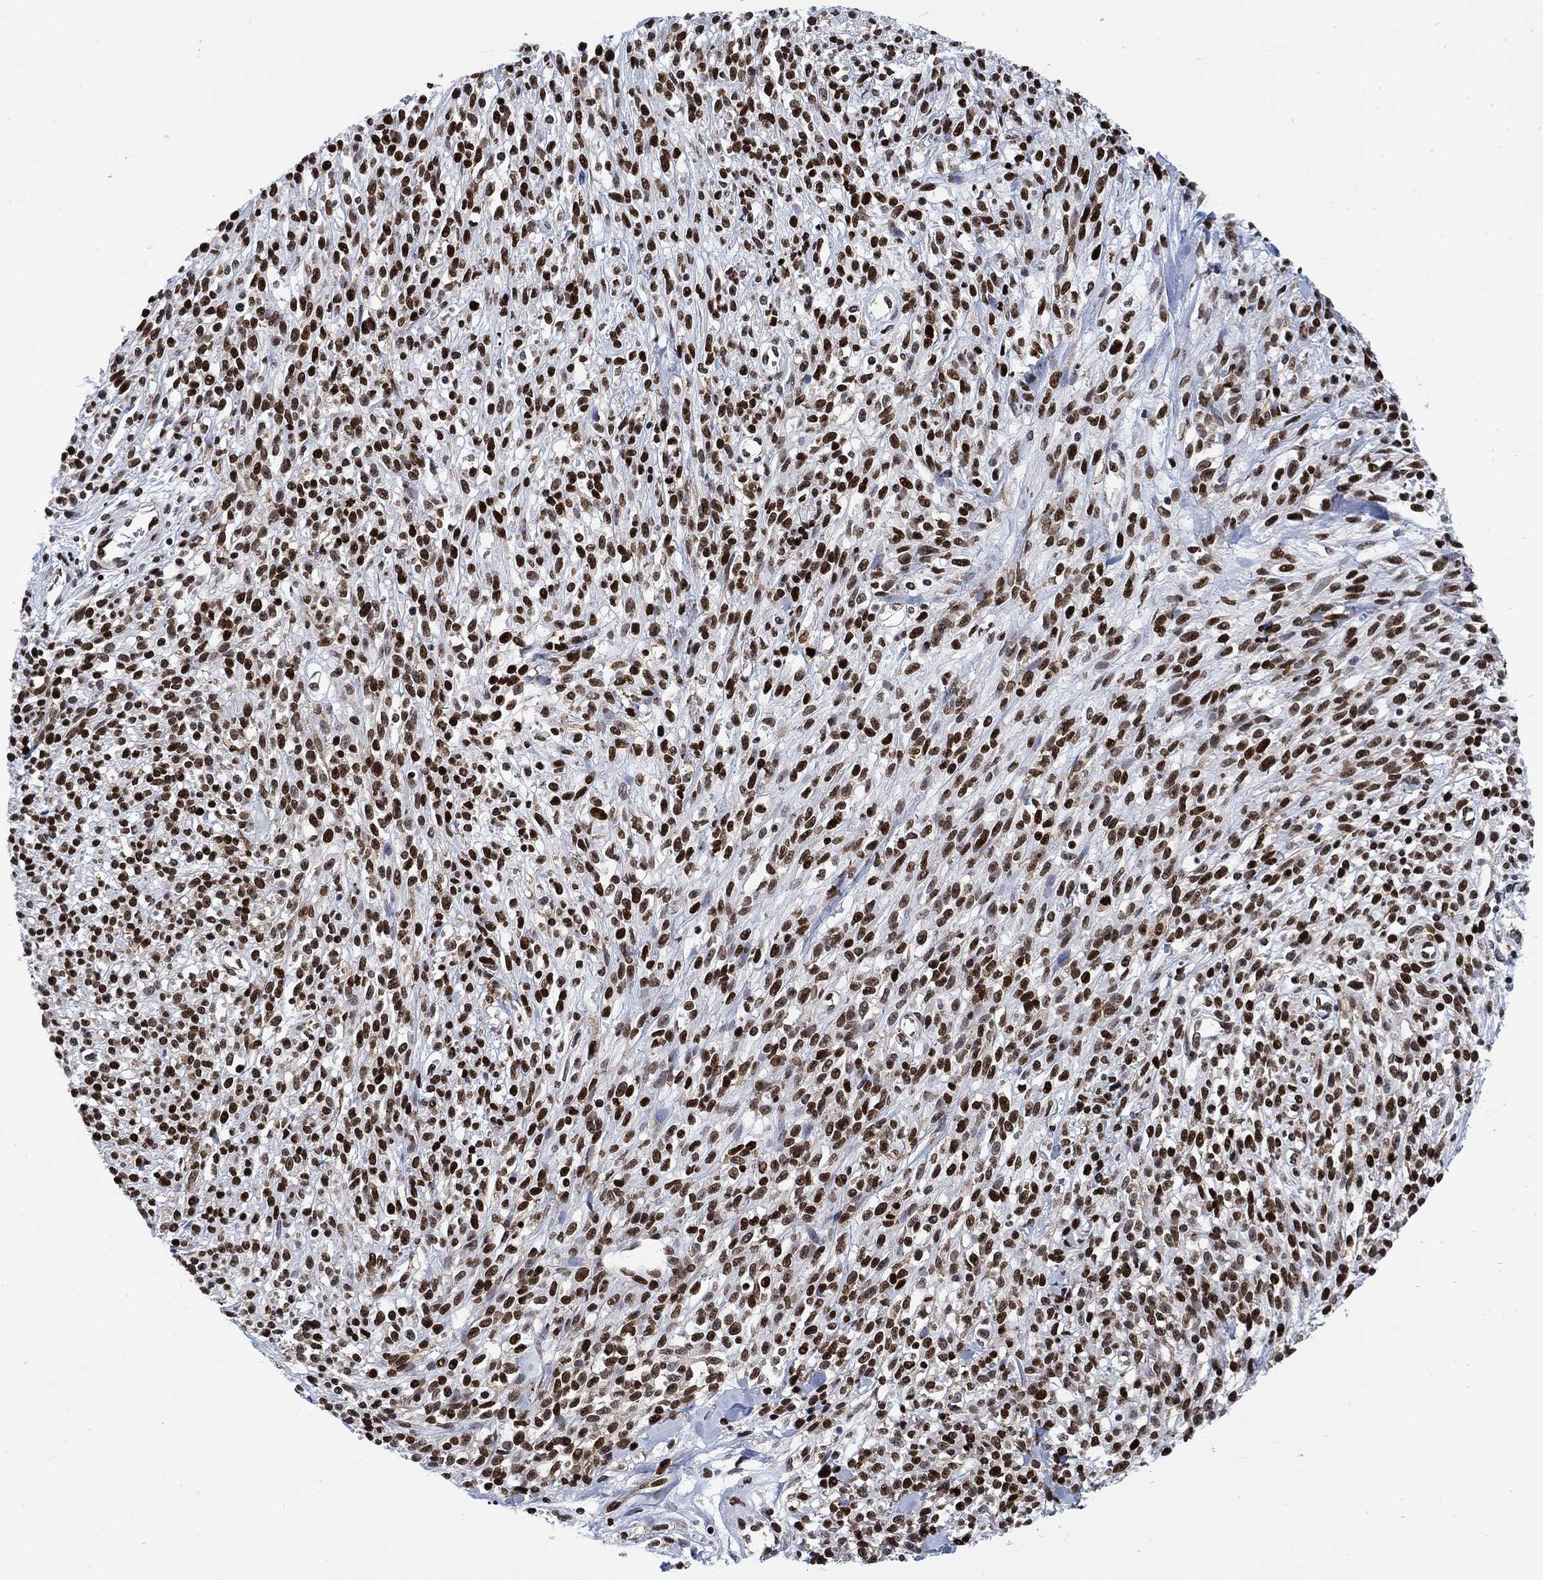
{"staining": {"intensity": "strong", "quantity": ">75%", "location": "nuclear"}, "tissue": "melanoma", "cell_type": "Tumor cells", "image_type": "cancer", "snomed": [{"axis": "morphology", "description": "Malignant melanoma, NOS"}, {"axis": "topography", "description": "Skin"}, {"axis": "topography", "description": "Skin of trunk"}], "caption": "Malignant melanoma stained for a protein exhibits strong nuclear positivity in tumor cells.", "gene": "H1-10", "patient": {"sex": "male", "age": 74}}